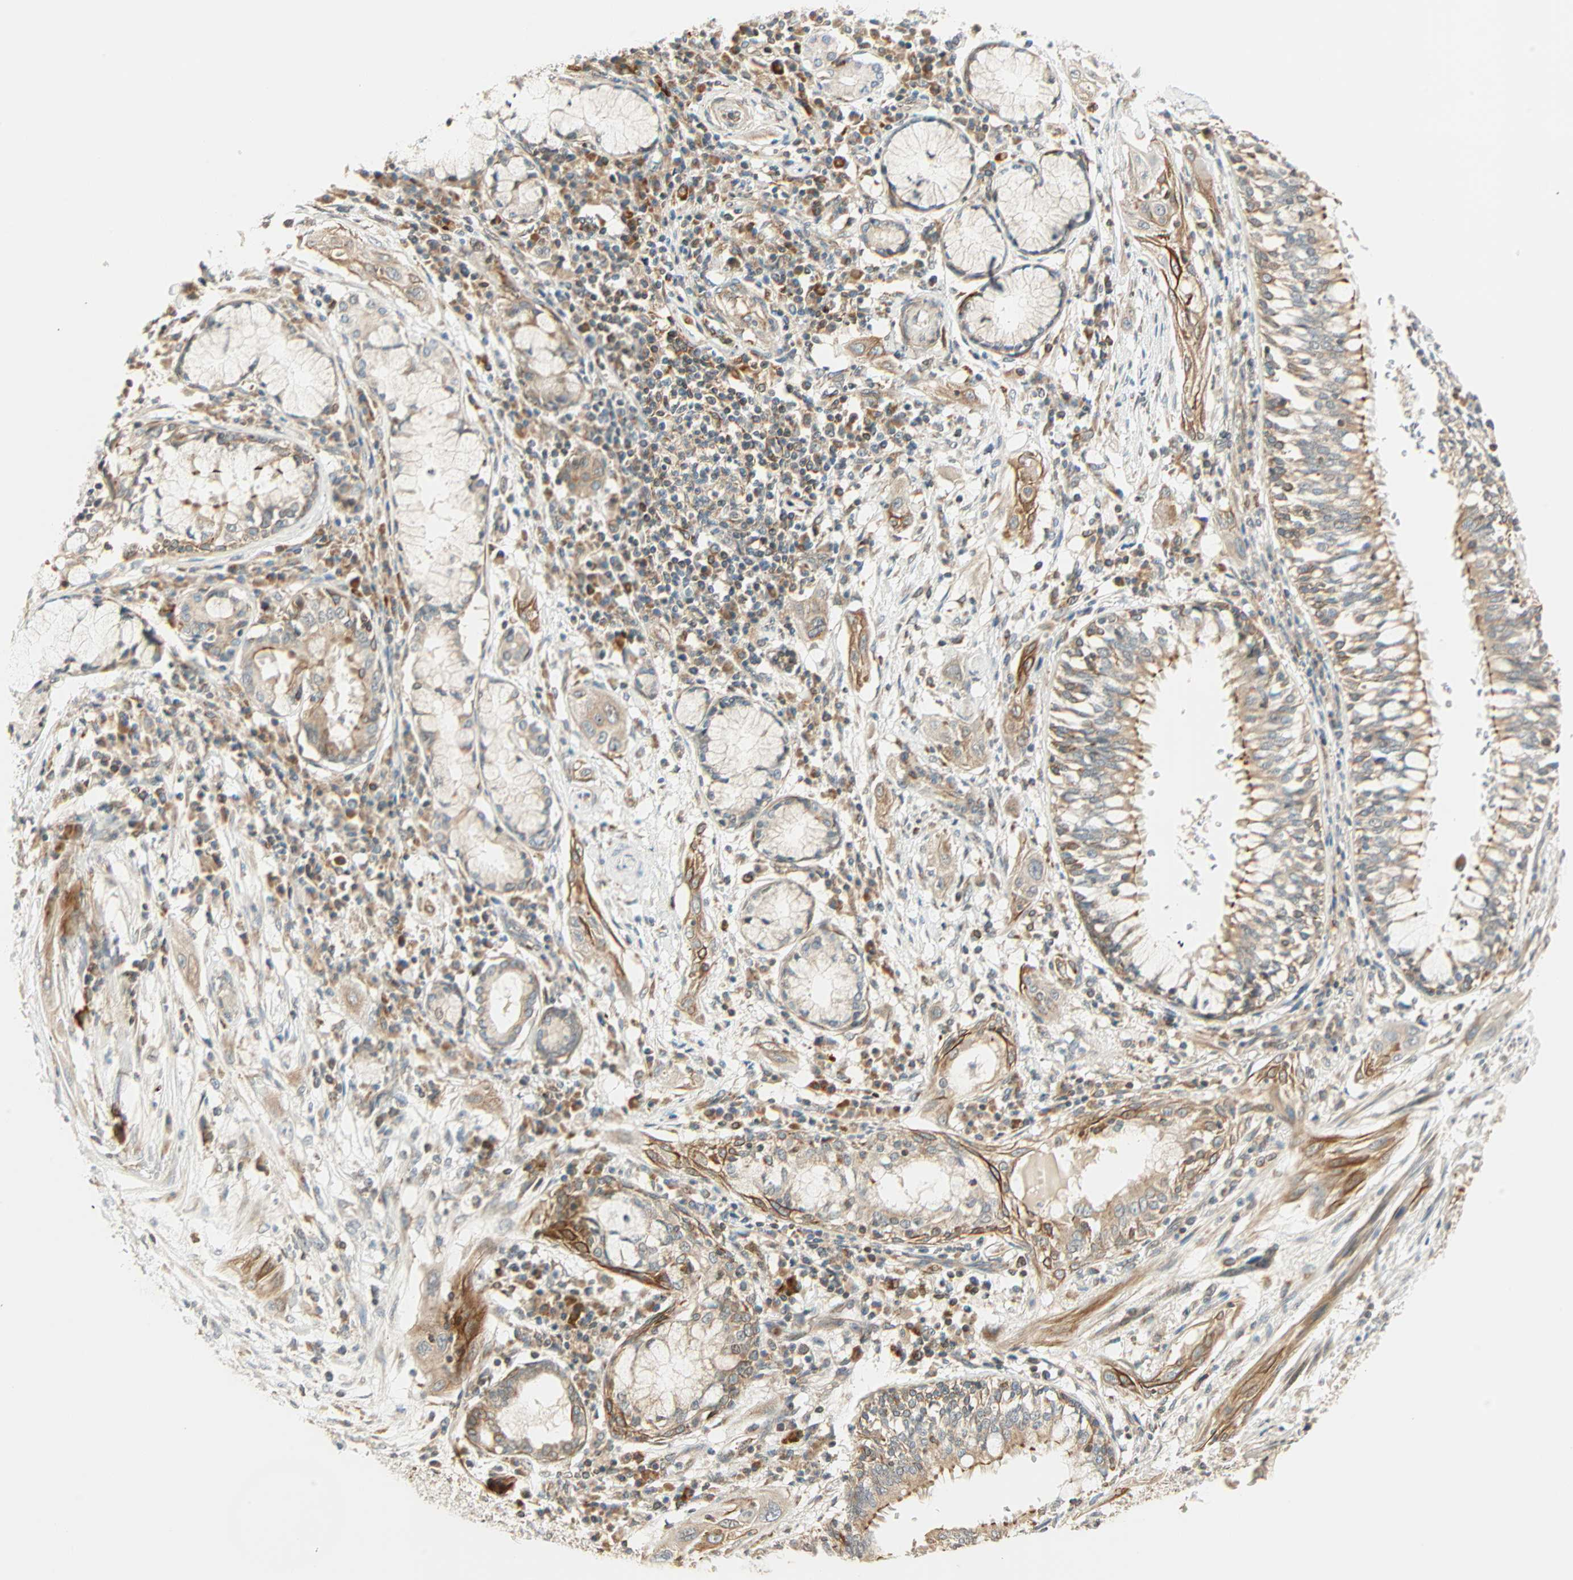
{"staining": {"intensity": "weak", "quantity": ">75%", "location": "cytoplasmic/membranous"}, "tissue": "lung cancer", "cell_type": "Tumor cells", "image_type": "cancer", "snomed": [{"axis": "morphology", "description": "Squamous cell carcinoma, NOS"}, {"axis": "topography", "description": "Lung"}], "caption": "Immunohistochemistry image of human squamous cell carcinoma (lung) stained for a protein (brown), which exhibits low levels of weak cytoplasmic/membranous positivity in about >75% of tumor cells.", "gene": "PNPLA6", "patient": {"sex": "female", "age": 47}}